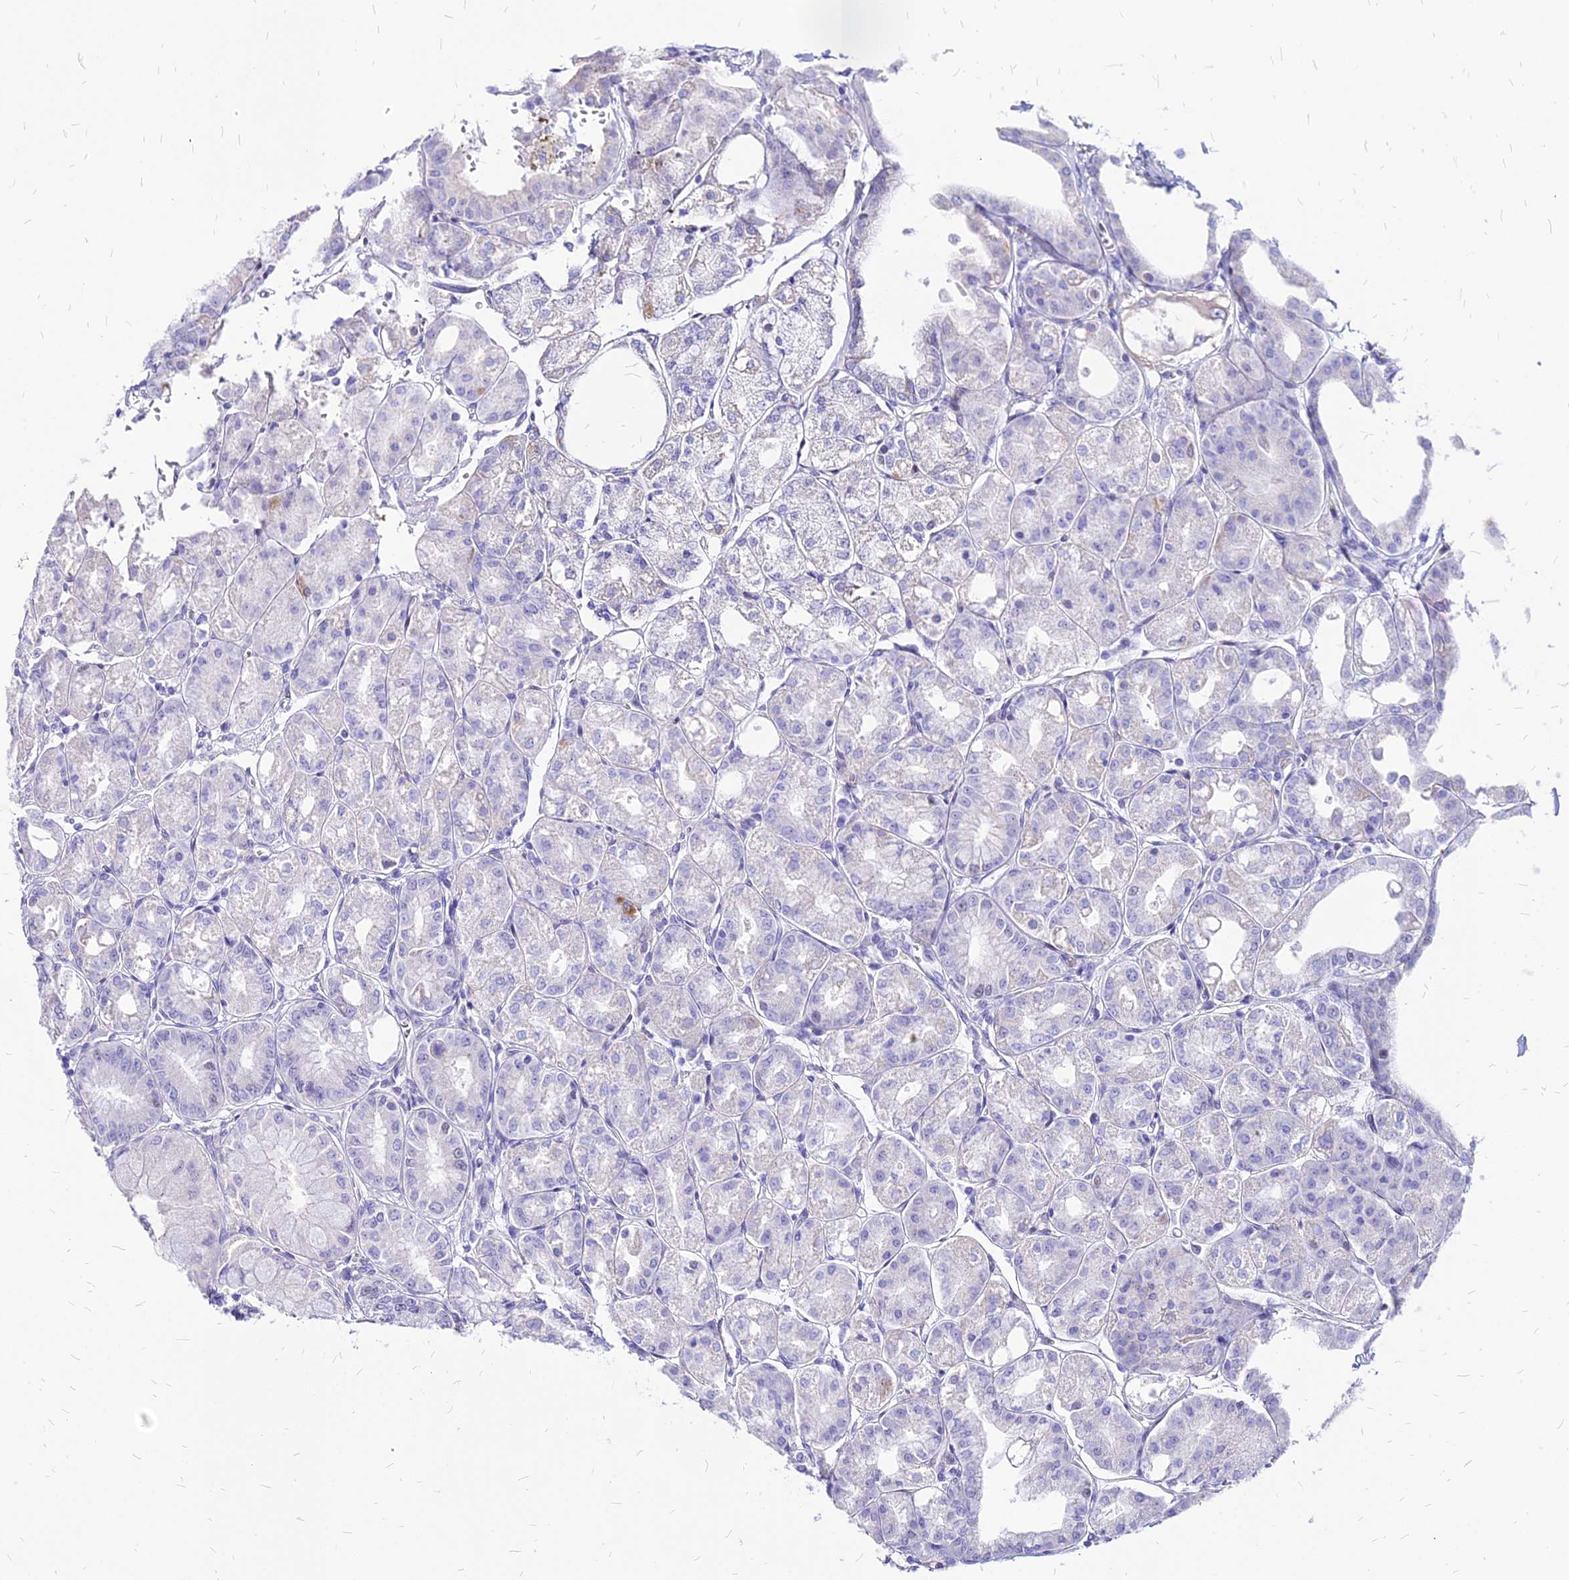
{"staining": {"intensity": "moderate", "quantity": "25%-75%", "location": "nuclear"}, "tissue": "stomach", "cell_type": "Glandular cells", "image_type": "normal", "snomed": [{"axis": "morphology", "description": "Normal tissue, NOS"}, {"axis": "topography", "description": "Stomach, lower"}], "caption": "Human stomach stained for a protein (brown) demonstrates moderate nuclear positive expression in about 25%-75% of glandular cells.", "gene": "FDX2", "patient": {"sex": "male", "age": 71}}